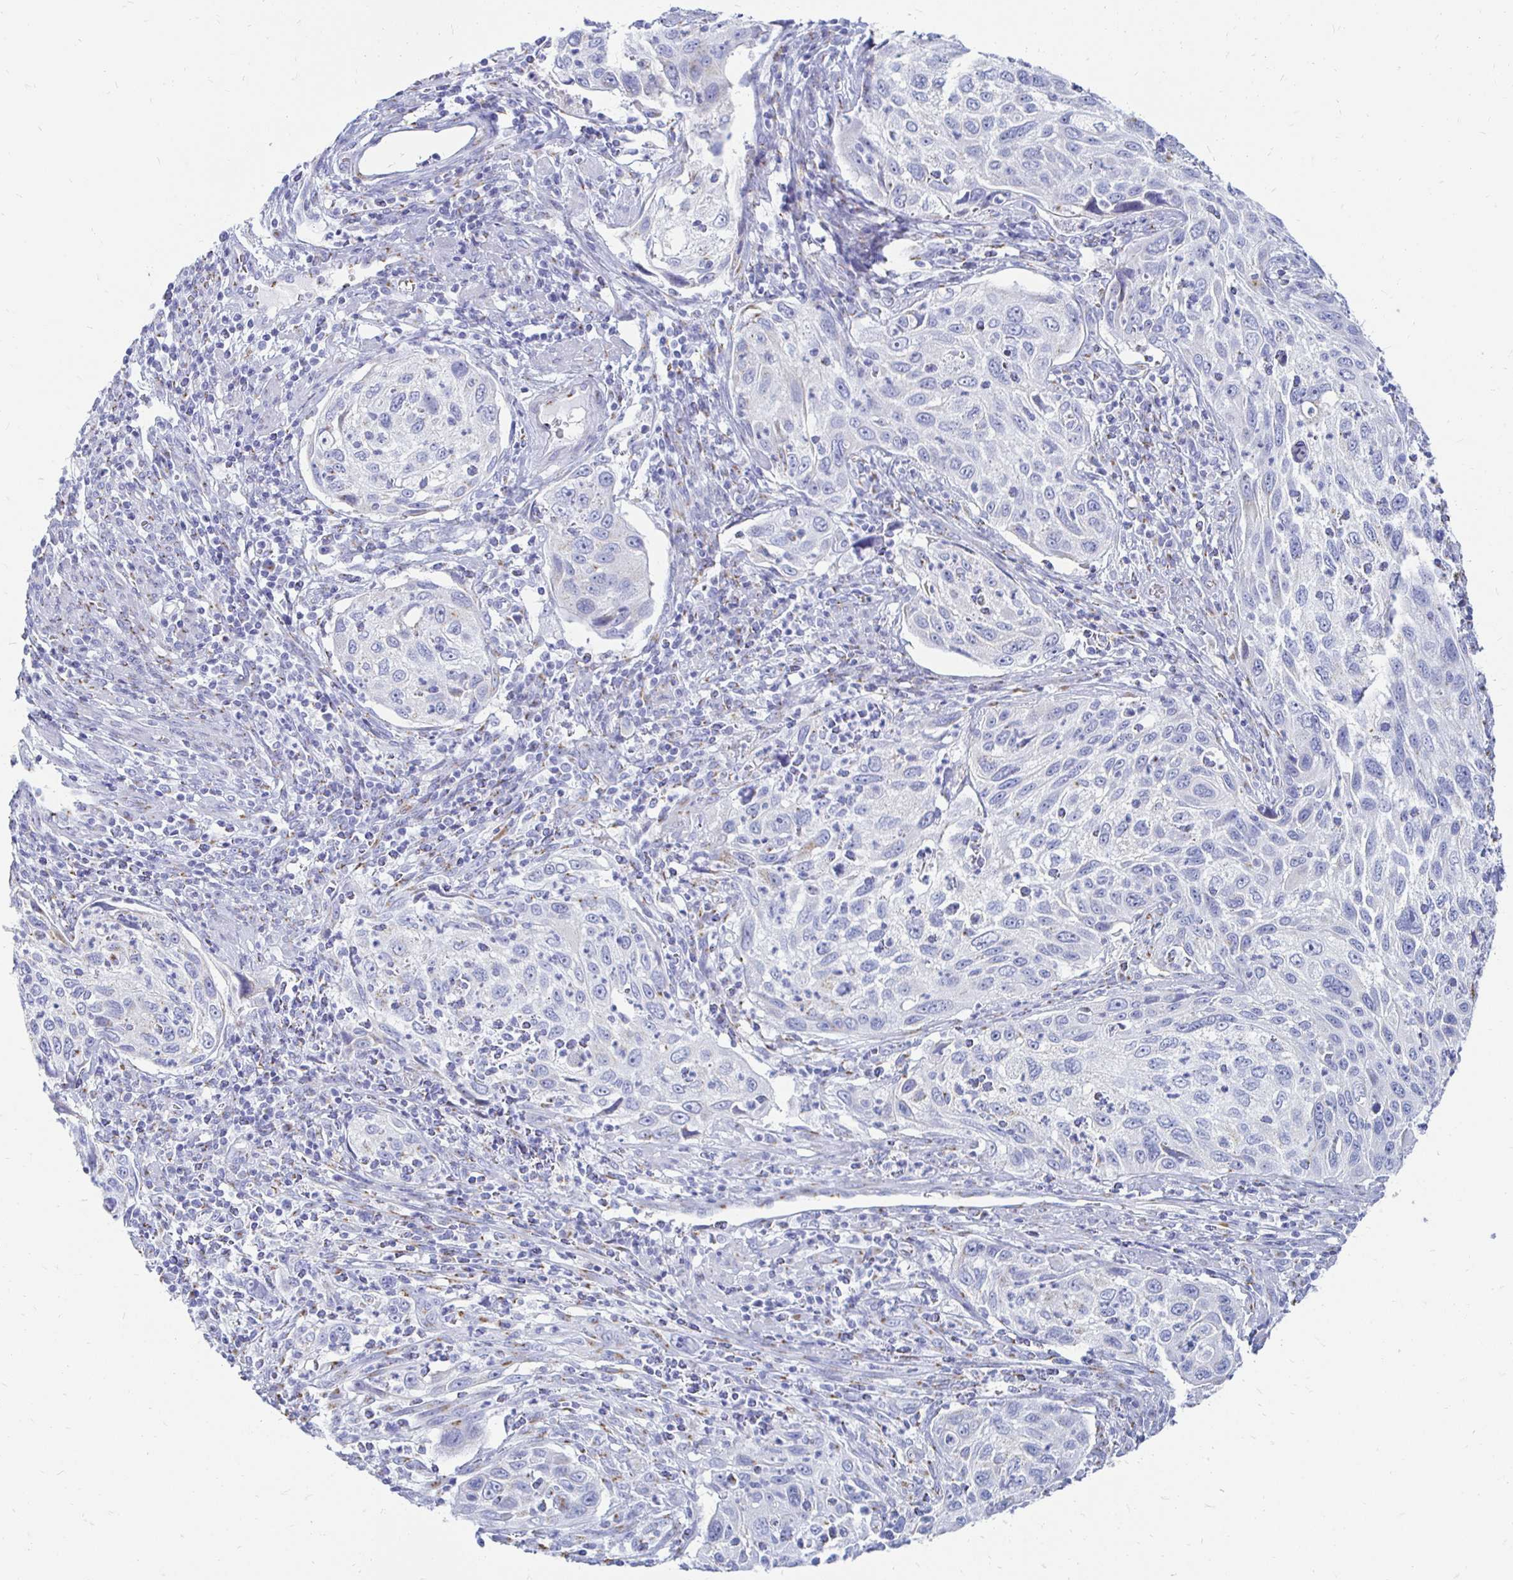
{"staining": {"intensity": "negative", "quantity": "none", "location": "none"}, "tissue": "cervical cancer", "cell_type": "Tumor cells", "image_type": "cancer", "snomed": [{"axis": "morphology", "description": "Squamous cell carcinoma, NOS"}, {"axis": "topography", "description": "Cervix"}], "caption": "An immunohistochemistry (IHC) photomicrograph of cervical cancer (squamous cell carcinoma) is shown. There is no staining in tumor cells of cervical cancer (squamous cell carcinoma).", "gene": "PAGE4", "patient": {"sex": "female", "age": 70}}